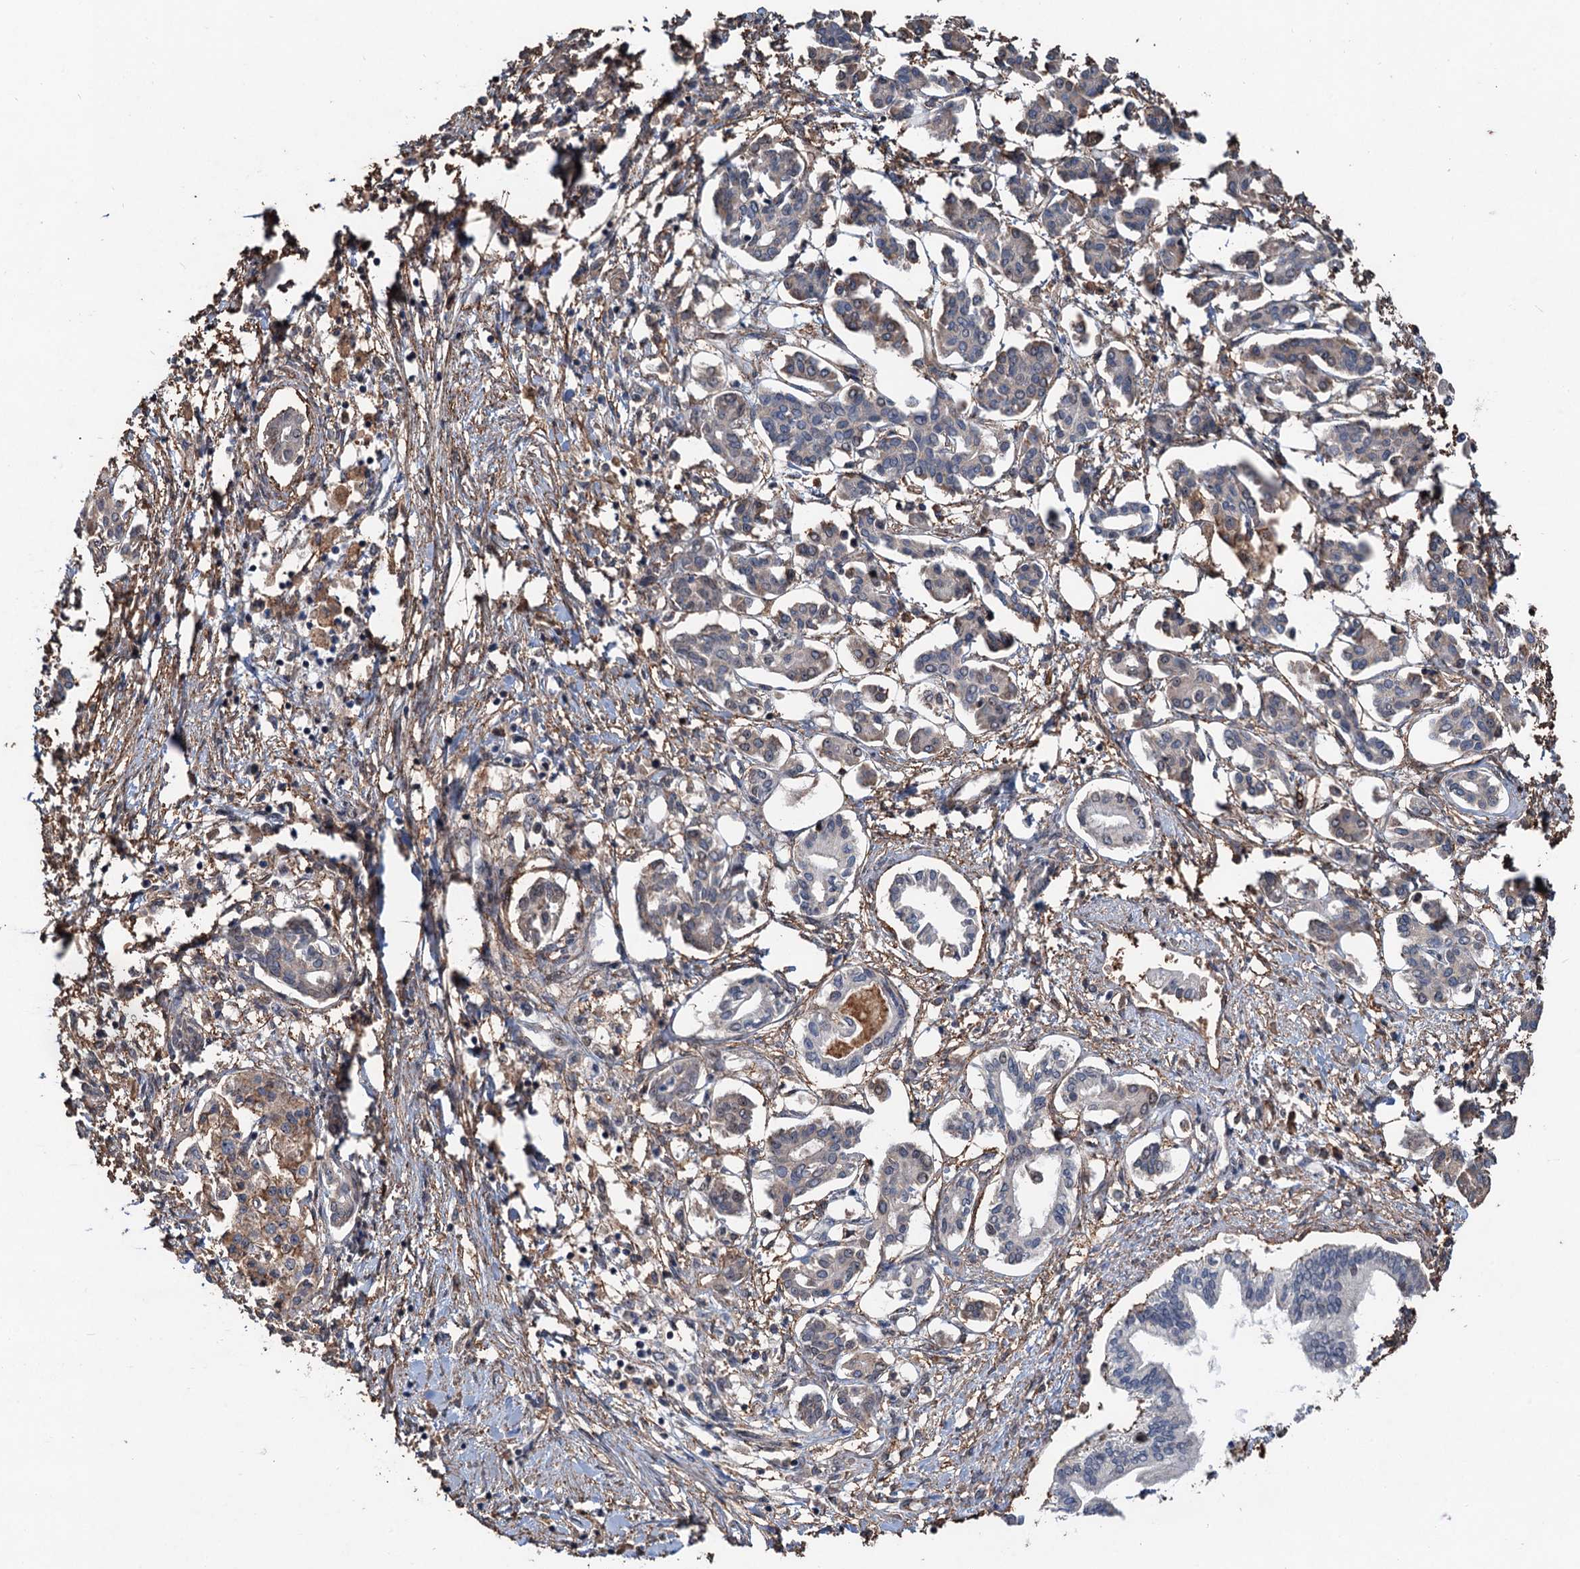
{"staining": {"intensity": "negative", "quantity": "none", "location": "none"}, "tissue": "pancreatic cancer", "cell_type": "Tumor cells", "image_type": "cancer", "snomed": [{"axis": "morphology", "description": "Adenocarcinoma, NOS"}, {"axis": "topography", "description": "Pancreas"}], "caption": "High power microscopy histopathology image of an immunohistochemistry photomicrograph of pancreatic cancer (adenocarcinoma), revealing no significant expression in tumor cells.", "gene": "TMA16", "patient": {"sex": "female", "age": 50}}